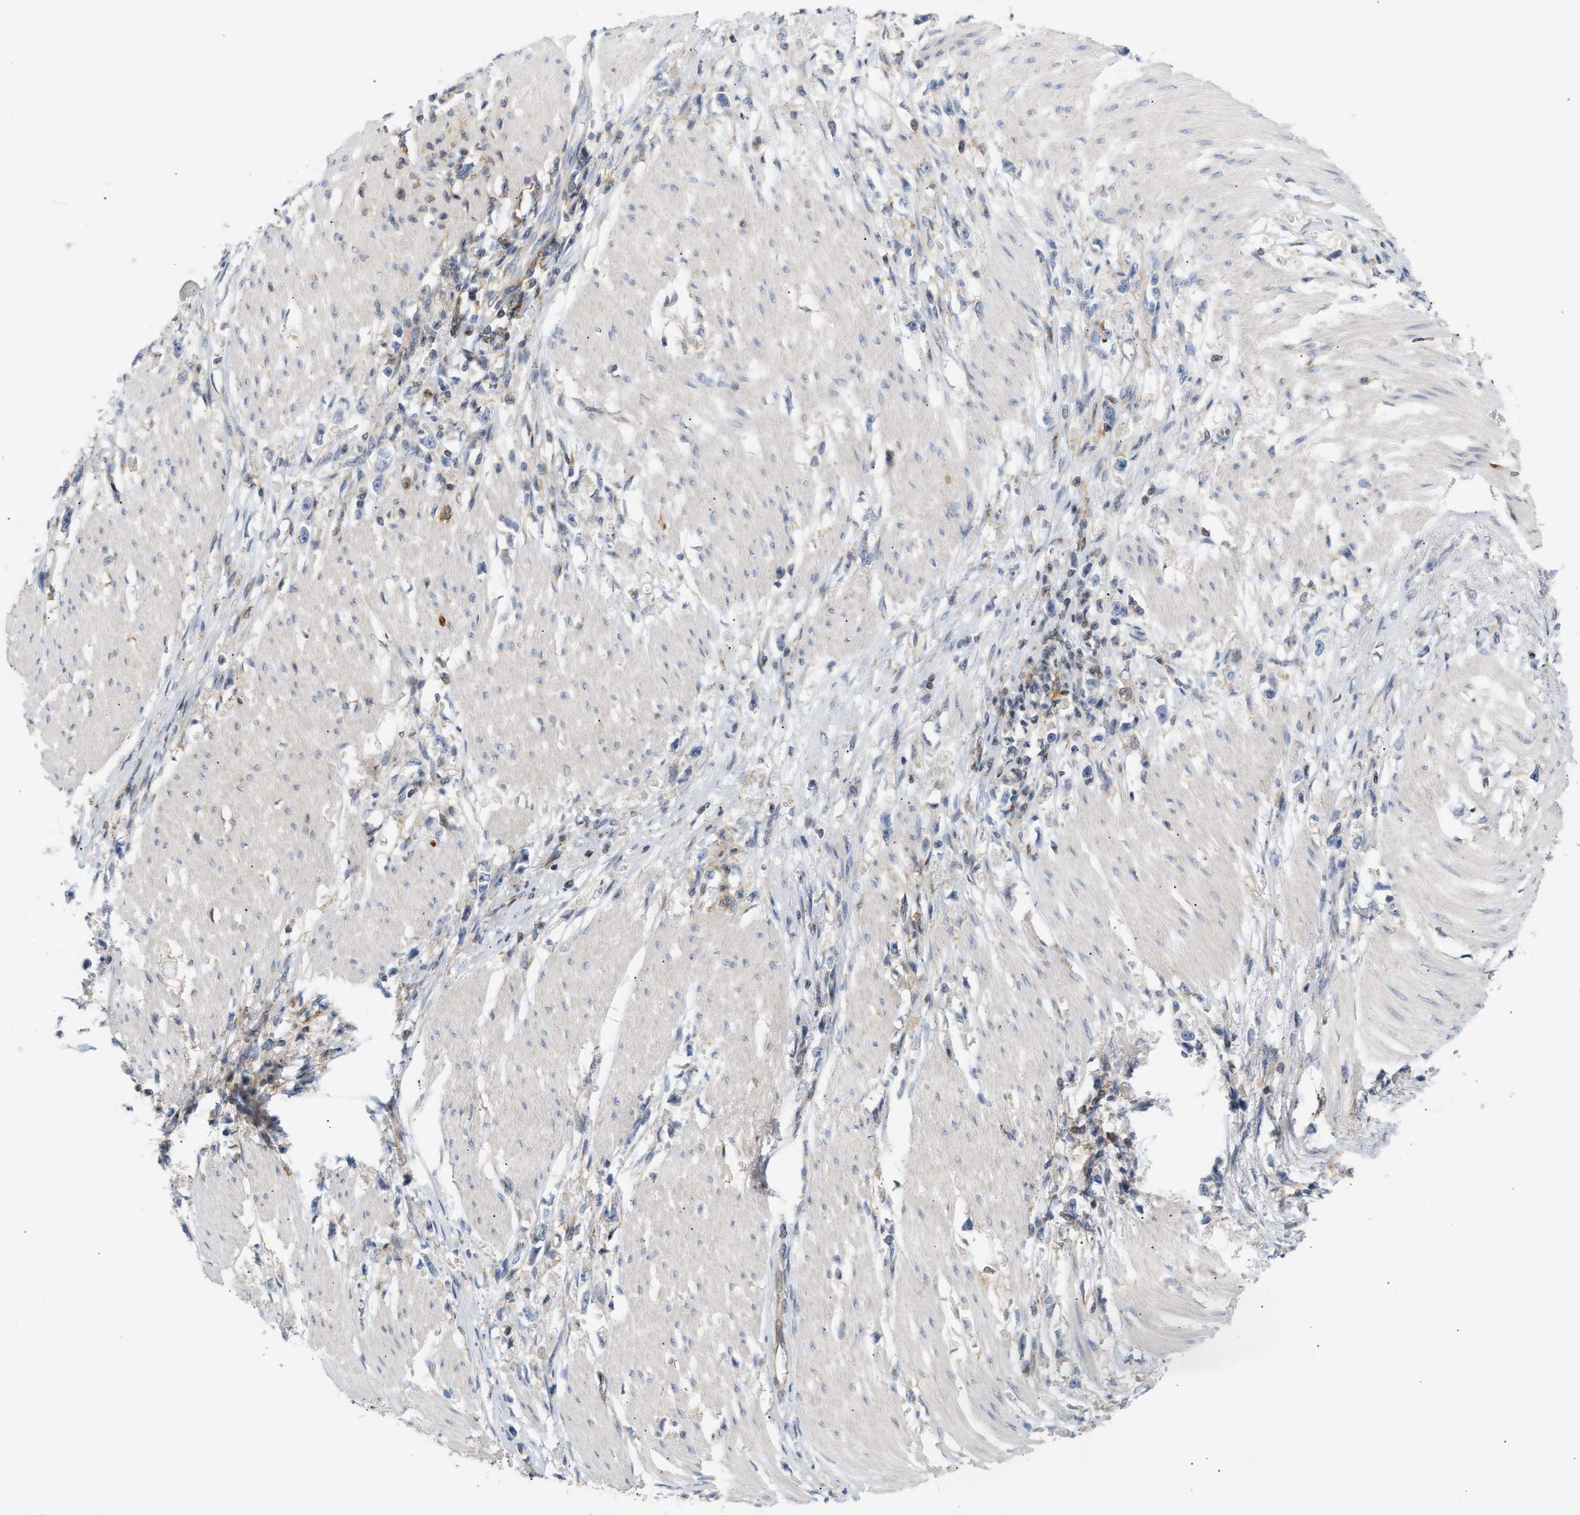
{"staining": {"intensity": "negative", "quantity": "none", "location": "none"}, "tissue": "stomach cancer", "cell_type": "Tumor cells", "image_type": "cancer", "snomed": [{"axis": "morphology", "description": "Adenocarcinoma, NOS"}, {"axis": "topography", "description": "Stomach"}], "caption": "Stomach cancer (adenocarcinoma) was stained to show a protein in brown. There is no significant positivity in tumor cells. The staining was performed using DAB (3,3'-diaminobenzidine) to visualize the protein expression in brown, while the nuclei were stained in blue with hematoxylin (Magnification: 20x).", "gene": "DBNL", "patient": {"sex": "female", "age": 59}}